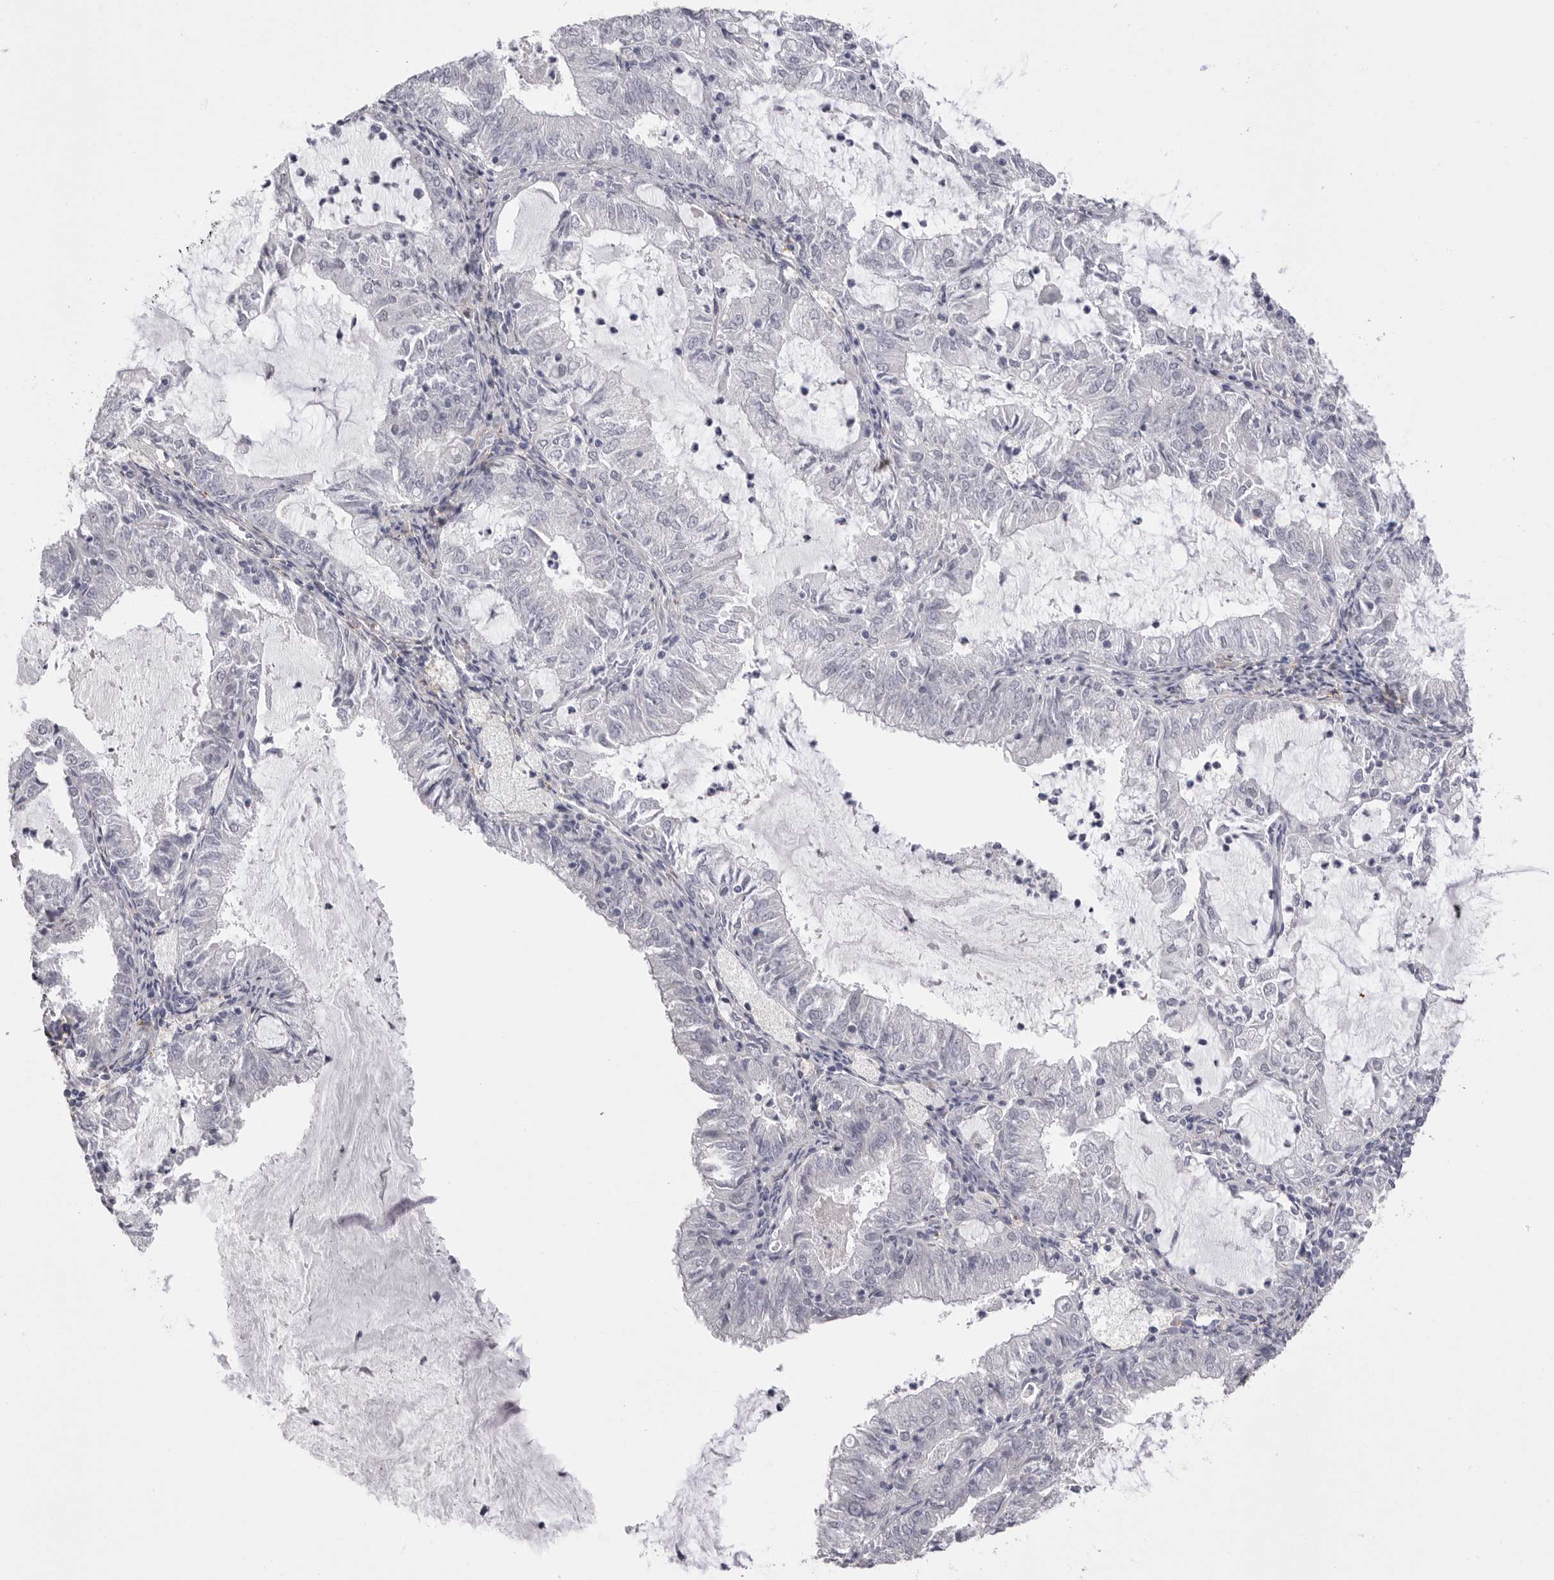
{"staining": {"intensity": "negative", "quantity": "none", "location": "none"}, "tissue": "endometrial cancer", "cell_type": "Tumor cells", "image_type": "cancer", "snomed": [{"axis": "morphology", "description": "Adenocarcinoma, NOS"}, {"axis": "topography", "description": "Endometrium"}], "caption": "Tumor cells show no significant staining in endometrial adenocarcinoma. (DAB IHC, high magnification).", "gene": "AKAP12", "patient": {"sex": "female", "age": 57}}